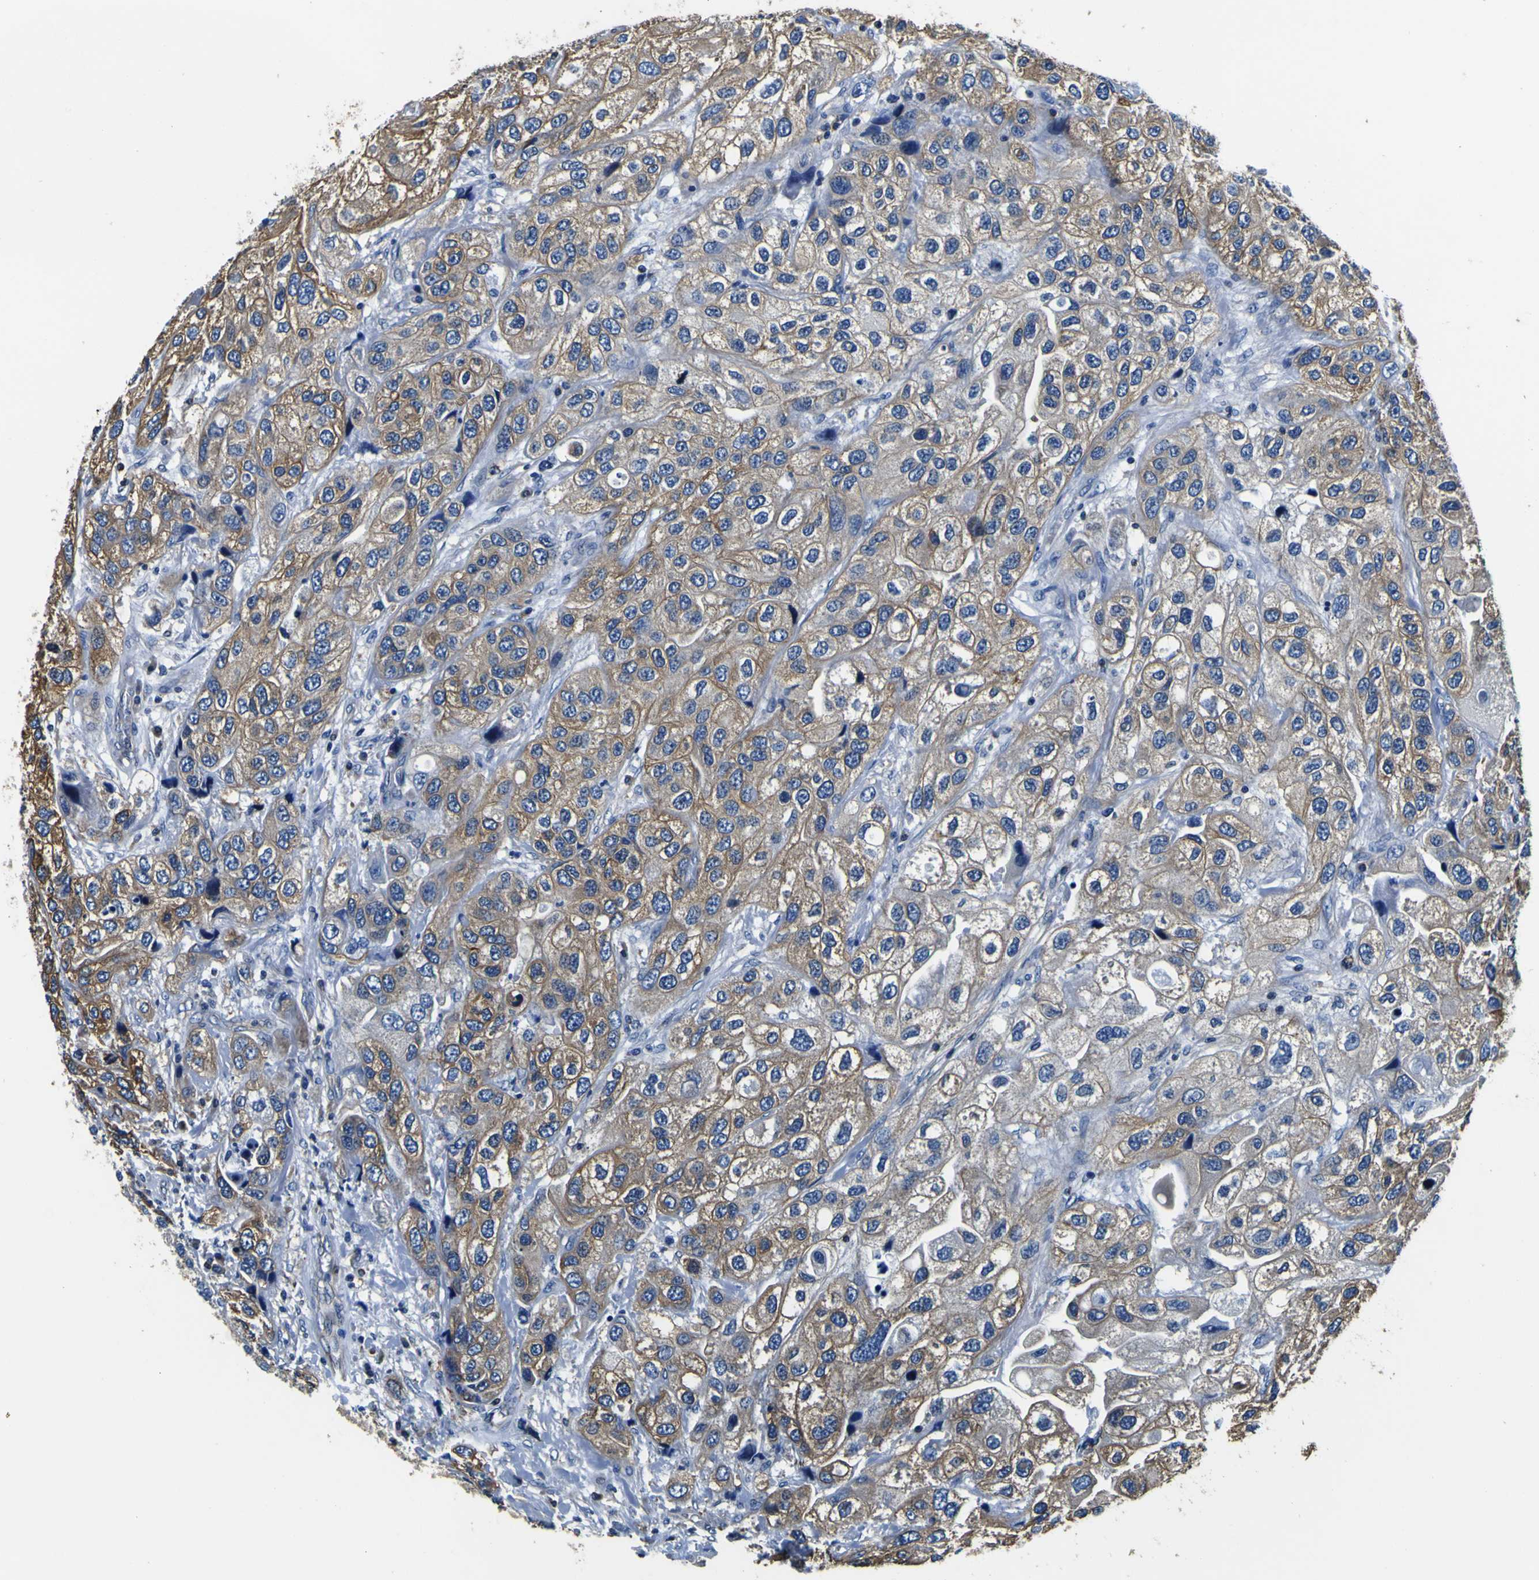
{"staining": {"intensity": "moderate", "quantity": ">75%", "location": "cytoplasmic/membranous"}, "tissue": "urothelial cancer", "cell_type": "Tumor cells", "image_type": "cancer", "snomed": [{"axis": "morphology", "description": "Urothelial carcinoma, High grade"}, {"axis": "topography", "description": "Urinary bladder"}], "caption": "Moderate cytoplasmic/membranous expression for a protein is appreciated in about >75% of tumor cells of urothelial carcinoma (high-grade) using IHC.", "gene": "TUBA1B", "patient": {"sex": "female", "age": 64}}